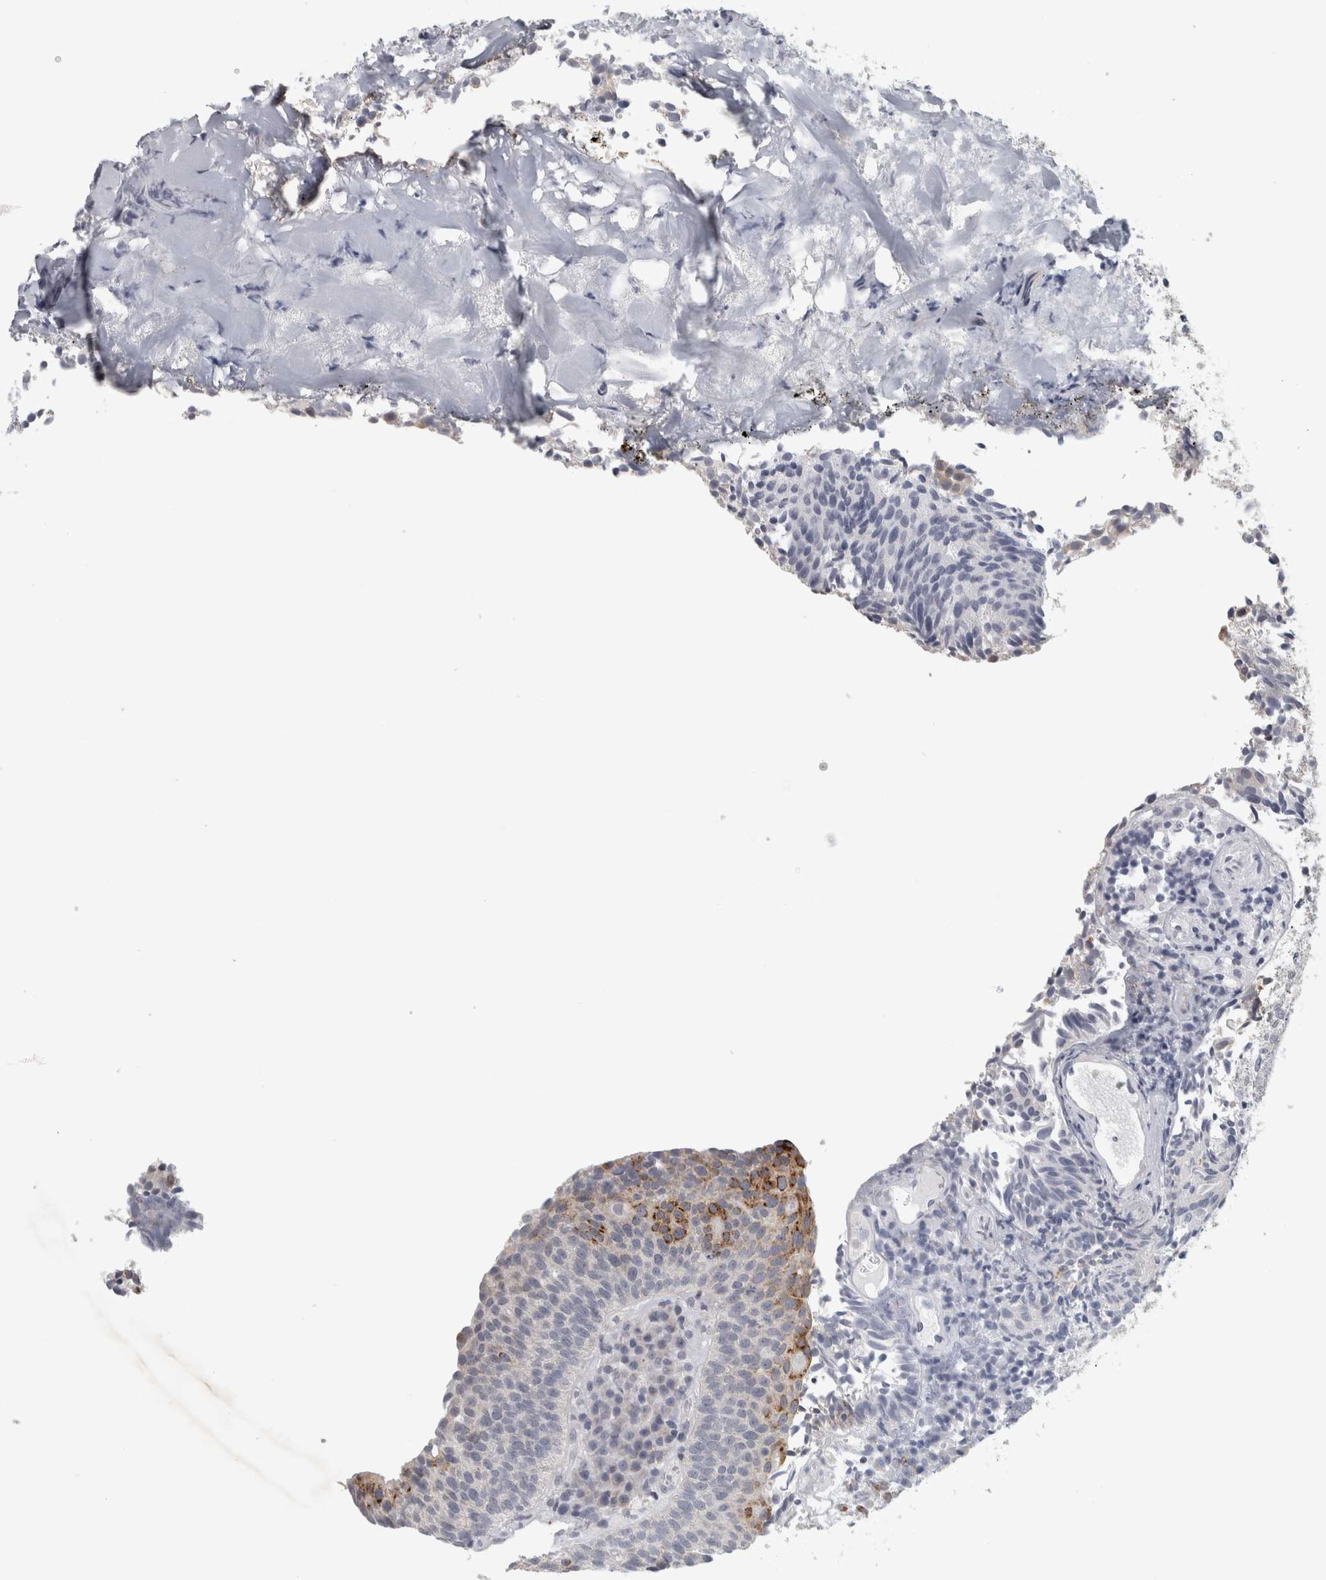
{"staining": {"intensity": "moderate", "quantity": "25%-75%", "location": "cytoplasmic/membranous"}, "tissue": "urothelial cancer", "cell_type": "Tumor cells", "image_type": "cancer", "snomed": [{"axis": "morphology", "description": "Urothelial carcinoma, Low grade"}, {"axis": "topography", "description": "Urinary bladder"}], "caption": "The immunohistochemical stain shows moderate cytoplasmic/membranous staining in tumor cells of urothelial cancer tissue.", "gene": "PTPRN2", "patient": {"sex": "male", "age": 86}}